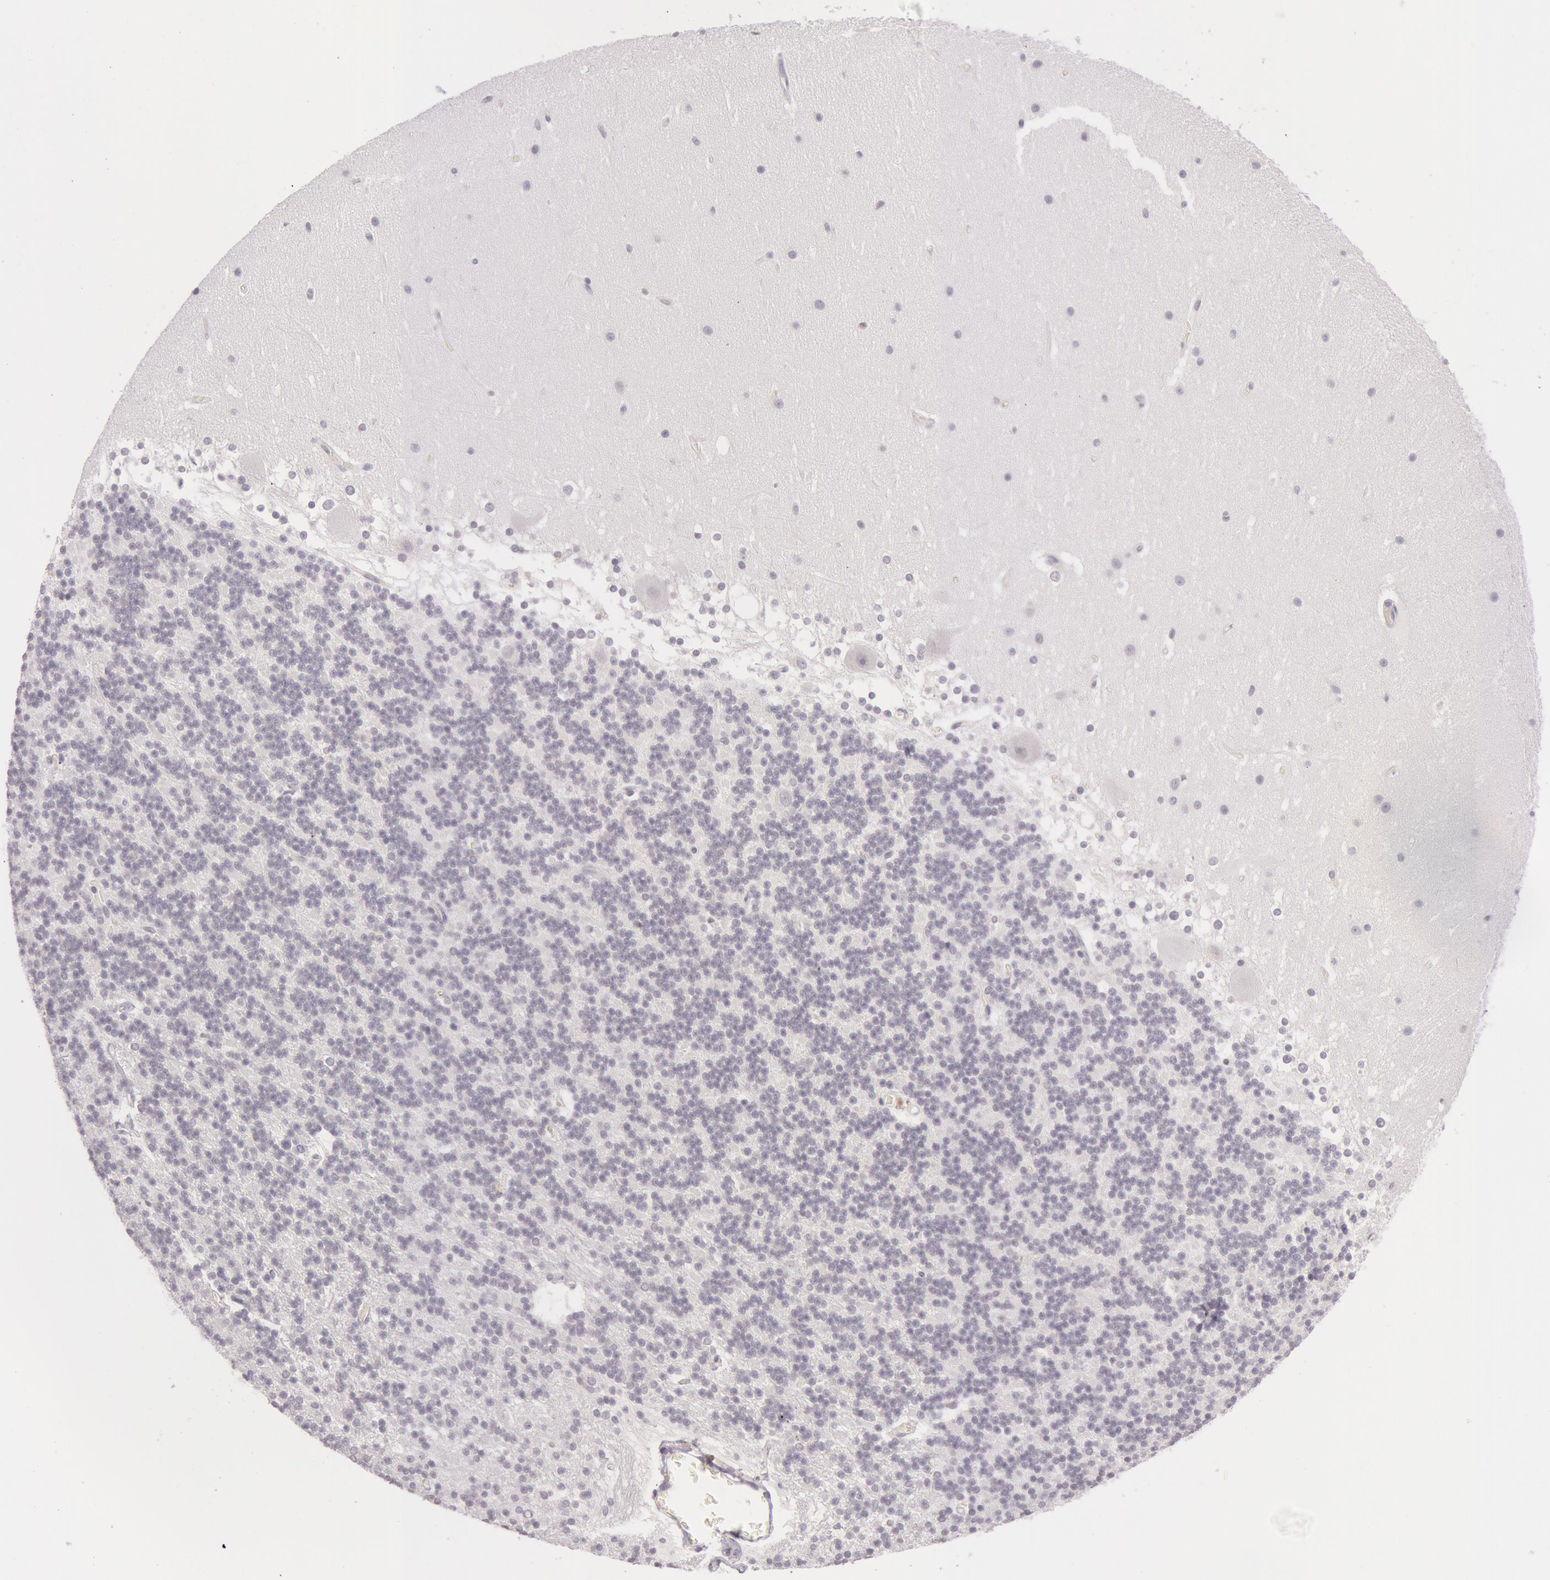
{"staining": {"intensity": "negative", "quantity": "none", "location": "none"}, "tissue": "cerebellum", "cell_type": "Cells in granular layer", "image_type": "normal", "snomed": [{"axis": "morphology", "description": "Normal tissue, NOS"}, {"axis": "topography", "description": "Cerebellum"}], "caption": "Cells in granular layer show no significant protein positivity in benign cerebellum. (Immunohistochemistry, brightfield microscopy, high magnification).", "gene": "RBMY1A1", "patient": {"sex": "female", "age": 19}}